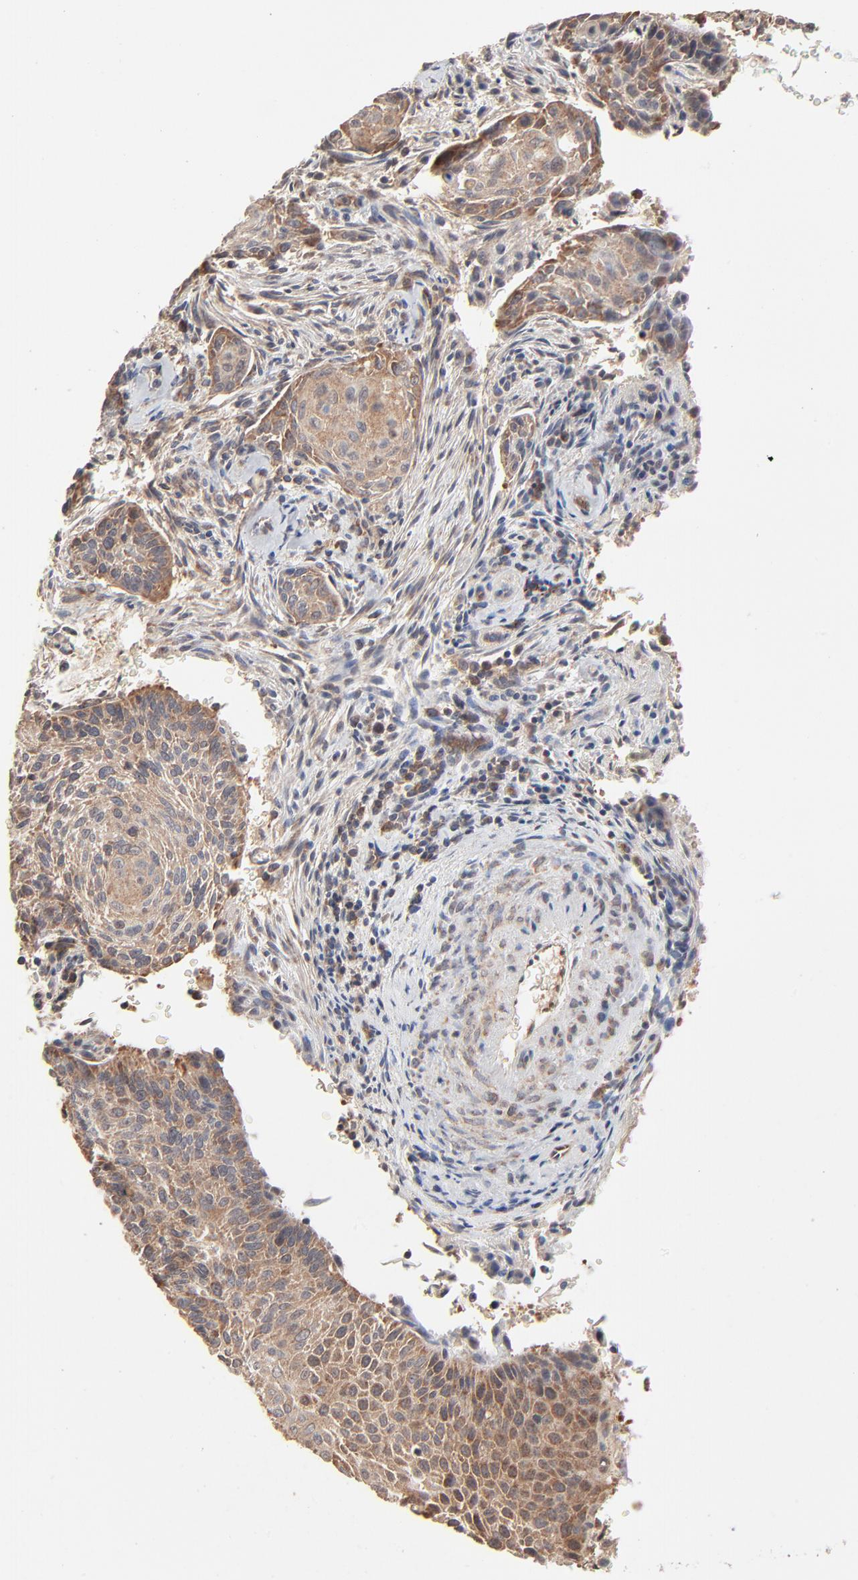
{"staining": {"intensity": "moderate", "quantity": ">75%", "location": "cytoplasmic/membranous"}, "tissue": "cervical cancer", "cell_type": "Tumor cells", "image_type": "cancer", "snomed": [{"axis": "morphology", "description": "Squamous cell carcinoma, NOS"}, {"axis": "topography", "description": "Cervix"}], "caption": "Brown immunohistochemical staining in cervical cancer (squamous cell carcinoma) shows moderate cytoplasmic/membranous expression in approximately >75% of tumor cells.", "gene": "ABLIM3", "patient": {"sex": "female", "age": 33}}